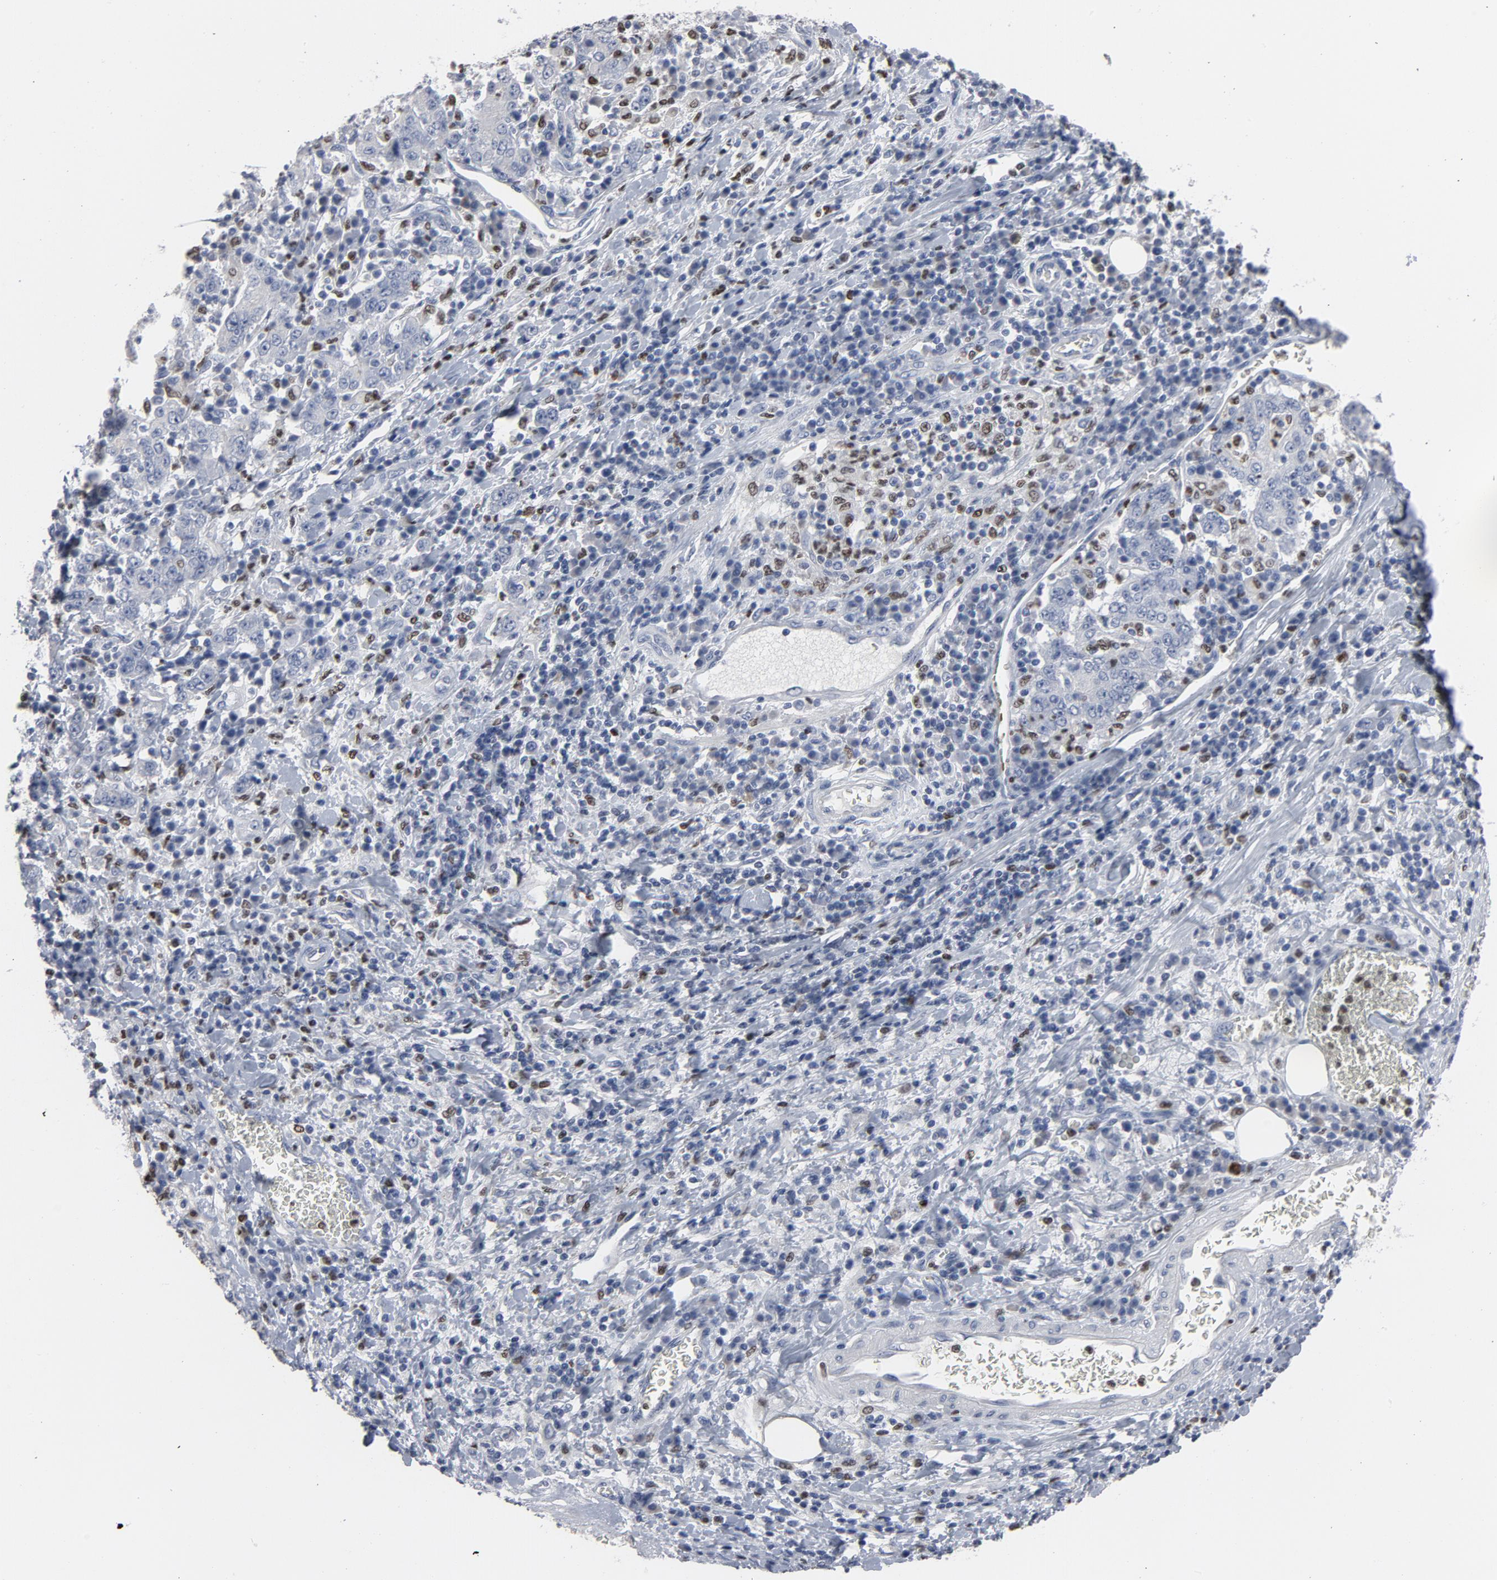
{"staining": {"intensity": "negative", "quantity": "none", "location": "none"}, "tissue": "stomach cancer", "cell_type": "Tumor cells", "image_type": "cancer", "snomed": [{"axis": "morphology", "description": "Normal tissue, NOS"}, {"axis": "morphology", "description": "Adenocarcinoma, NOS"}, {"axis": "topography", "description": "Stomach, upper"}, {"axis": "topography", "description": "Stomach"}], "caption": "This image is of stomach adenocarcinoma stained with IHC to label a protein in brown with the nuclei are counter-stained blue. There is no staining in tumor cells. (DAB IHC visualized using brightfield microscopy, high magnification).", "gene": "SPI1", "patient": {"sex": "male", "age": 59}}